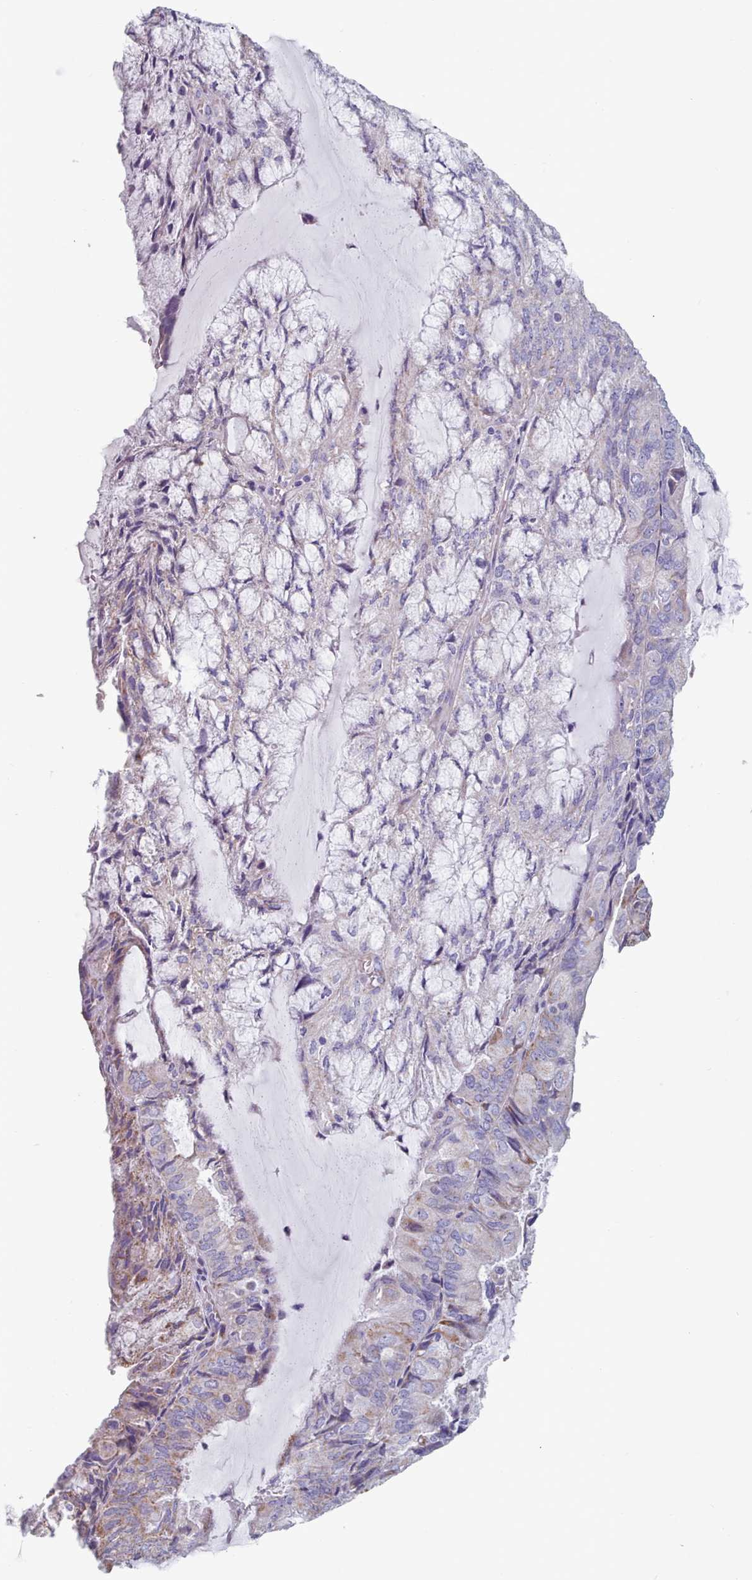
{"staining": {"intensity": "weak", "quantity": "<25%", "location": "cytoplasmic/membranous"}, "tissue": "endometrial cancer", "cell_type": "Tumor cells", "image_type": "cancer", "snomed": [{"axis": "morphology", "description": "Adenocarcinoma, NOS"}, {"axis": "topography", "description": "Endometrium"}], "caption": "The histopathology image shows no significant staining in tumor cells of endometrial cancer.", "gene": "HAO1", "patient": {"sex": "female", "age": 81}}